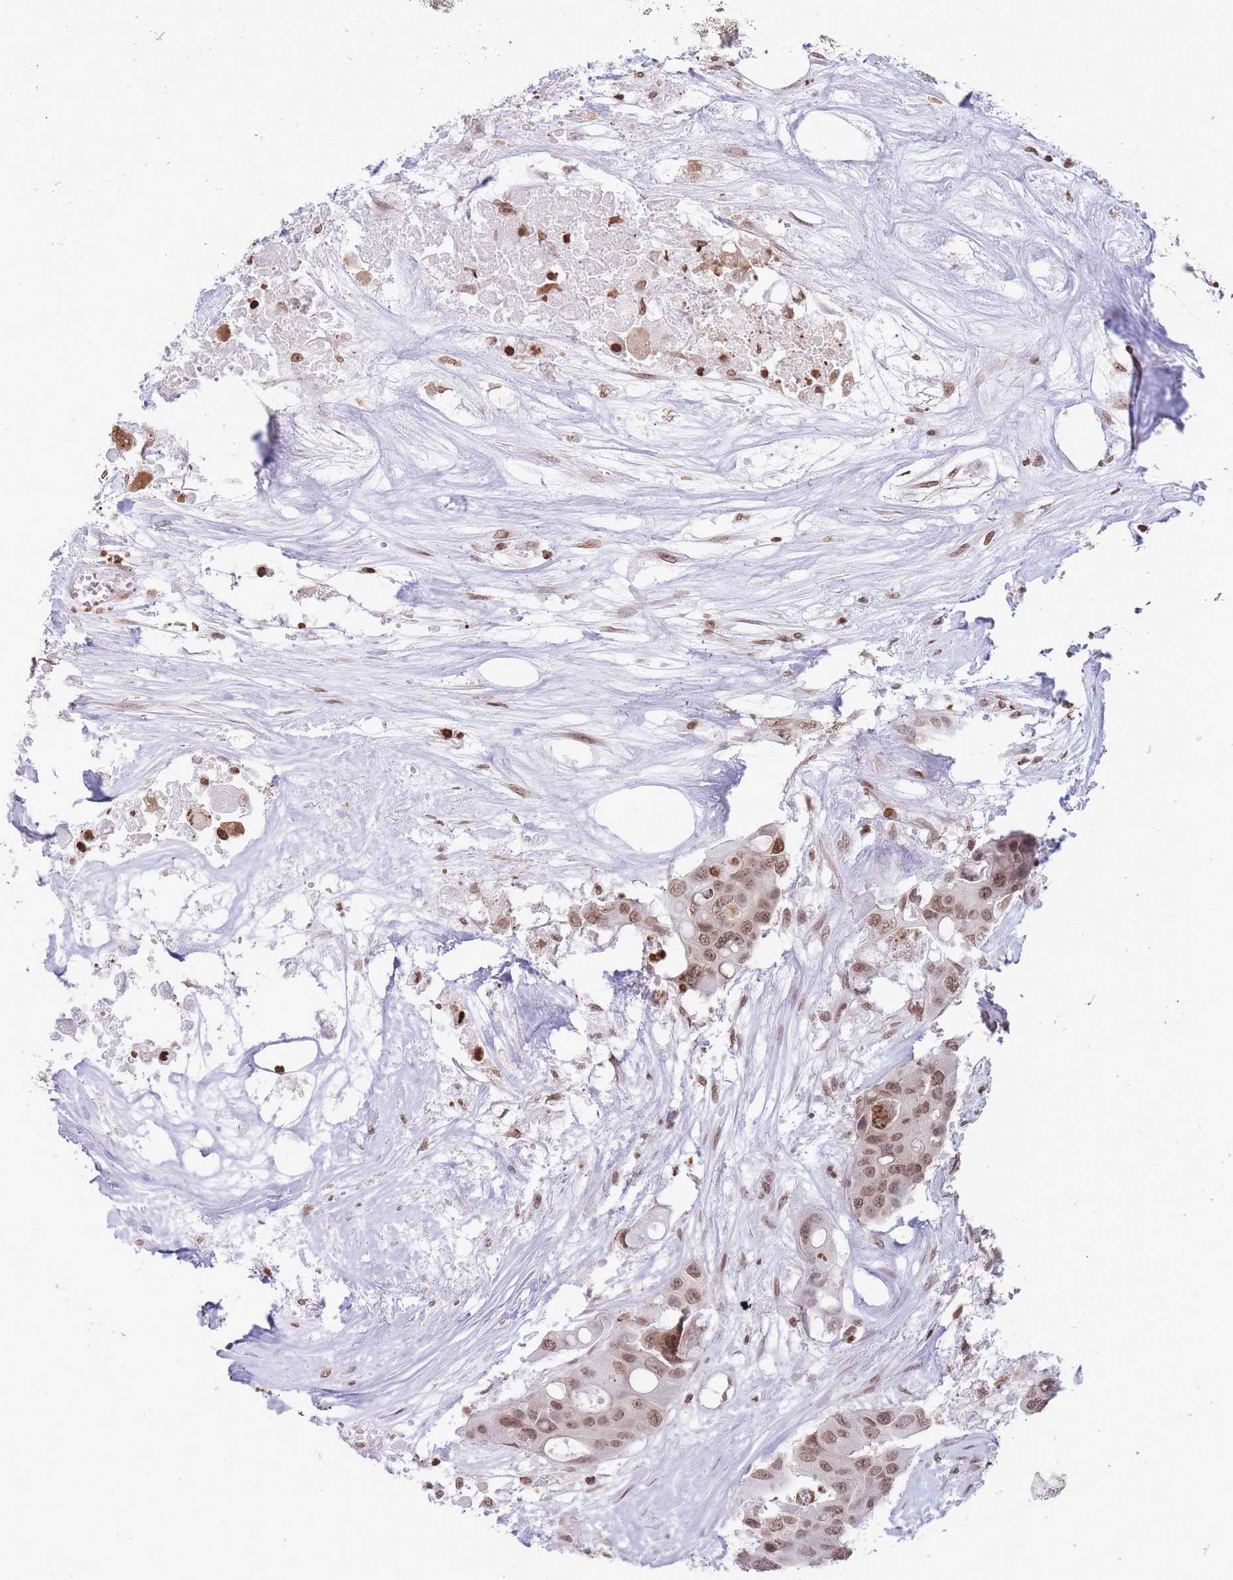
{"staining": {"intensity": "moderate", "quantity": ">75%", "location": "nuclear"}, "tissue": "colorectal cancer", "cell_type": "Tumor cells", "image_type": "cancer", "snomed": [{"axis": "morphology", "description": "Adenocarcinoma, NOS"}, {"axis": "topography", "description": "Colon"}], "caption": "An image showing moderate nuclear expression in approximately >75% of tumor cells in colorectal adenocarcinoma, as visualized by brown immunohistochemical staining.", "gene": "SHISAL1", "patient": {"sex": "male", "age": 77}}